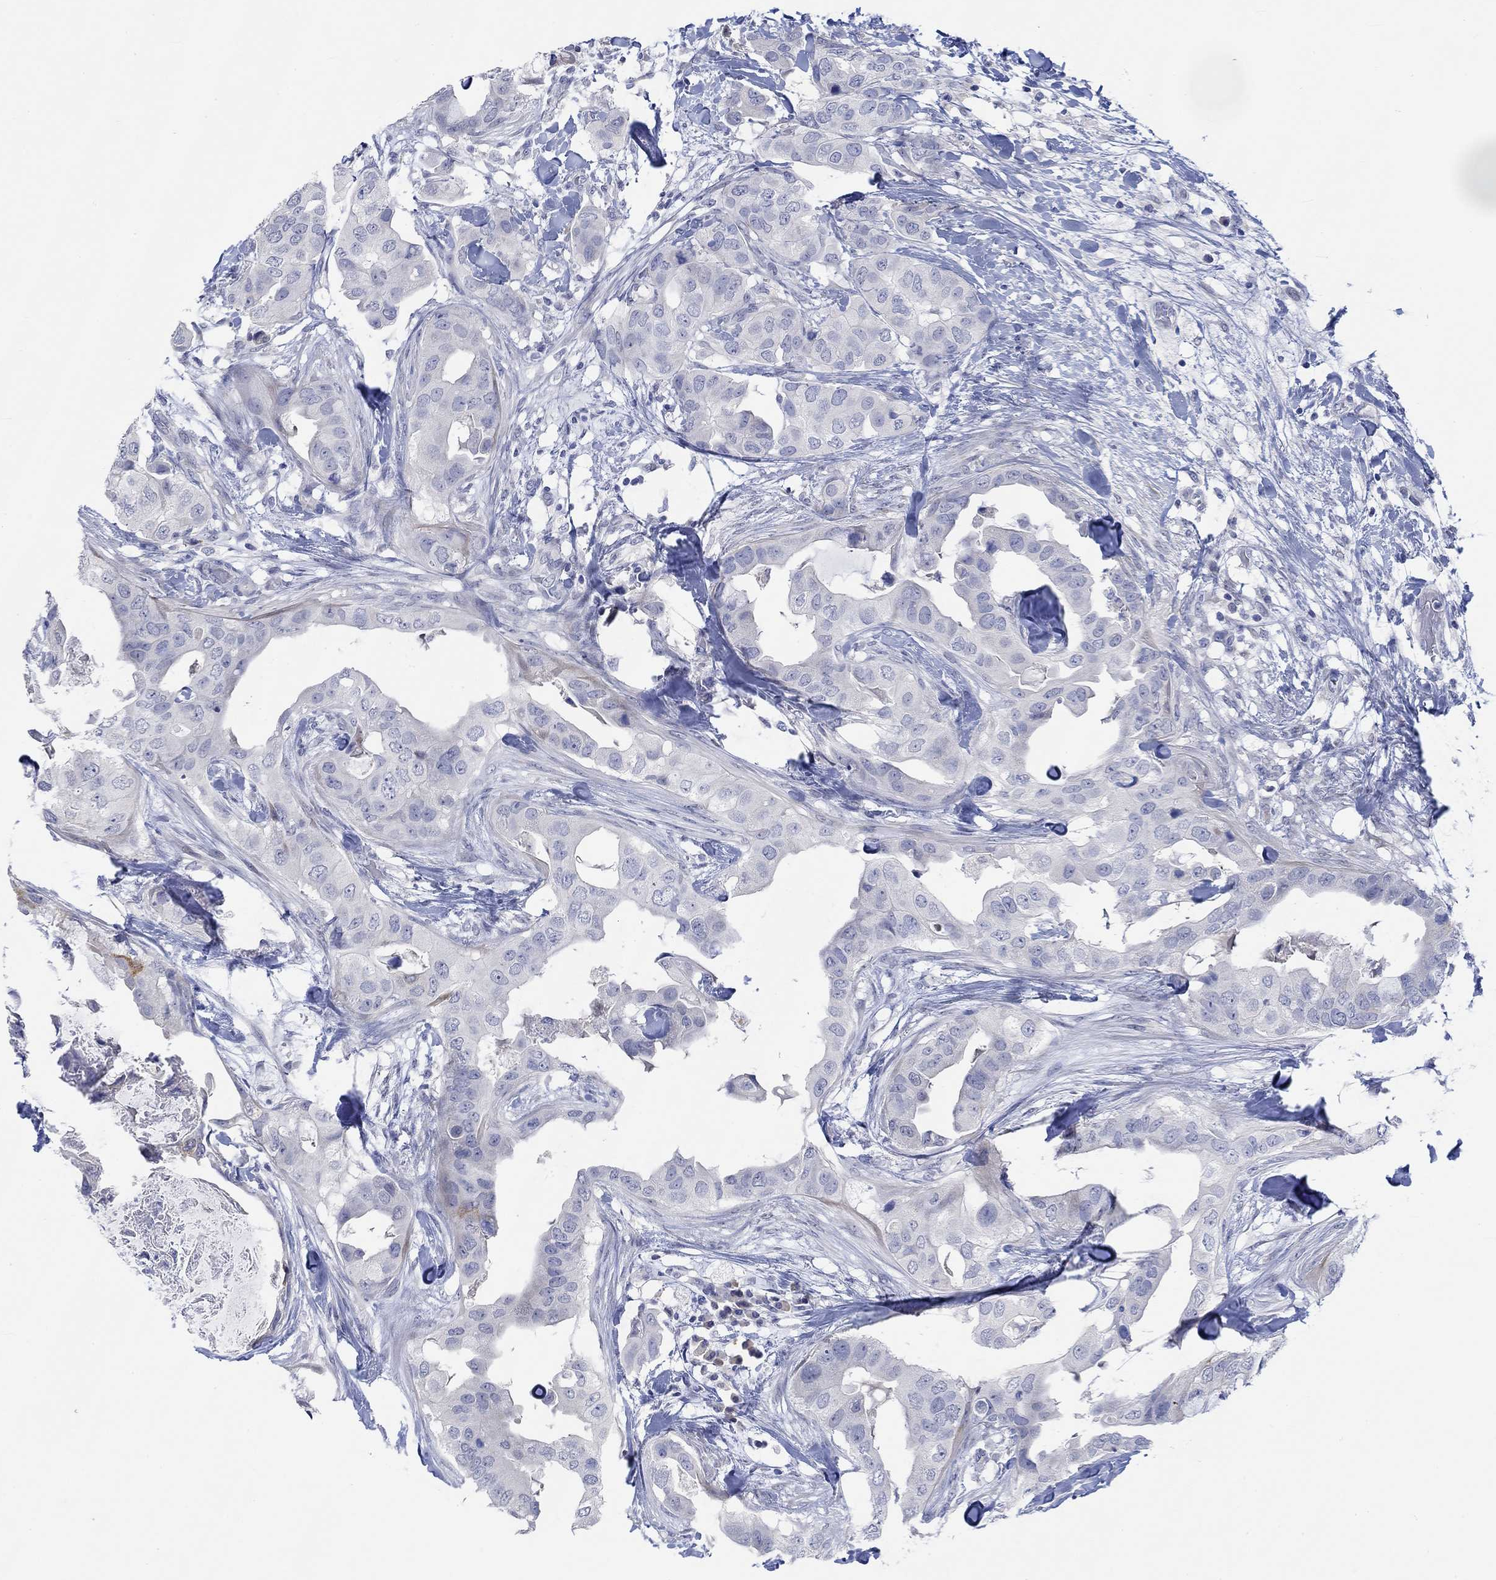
{"staining": {"intensity": "negative", "quantity": "none", "location": "none"}, "tissue": "breast cancer", "cell_type": "Tumor cells", "image_type": "cancer", "snomed": [{"axis": "morphology", "description": "Normal tissue, NOS"}, {"axis": "morphology", "description": "Duct carcinoma"}, {"axis": "topography", "description": "Breast"}], "caption": "An image of invasive ductal carcinoma (breast) stained for a protein demonstrates no brown staining in tumor cells.", "gene": "DLK1", "patient": {"sex": "female", "age": 40}}